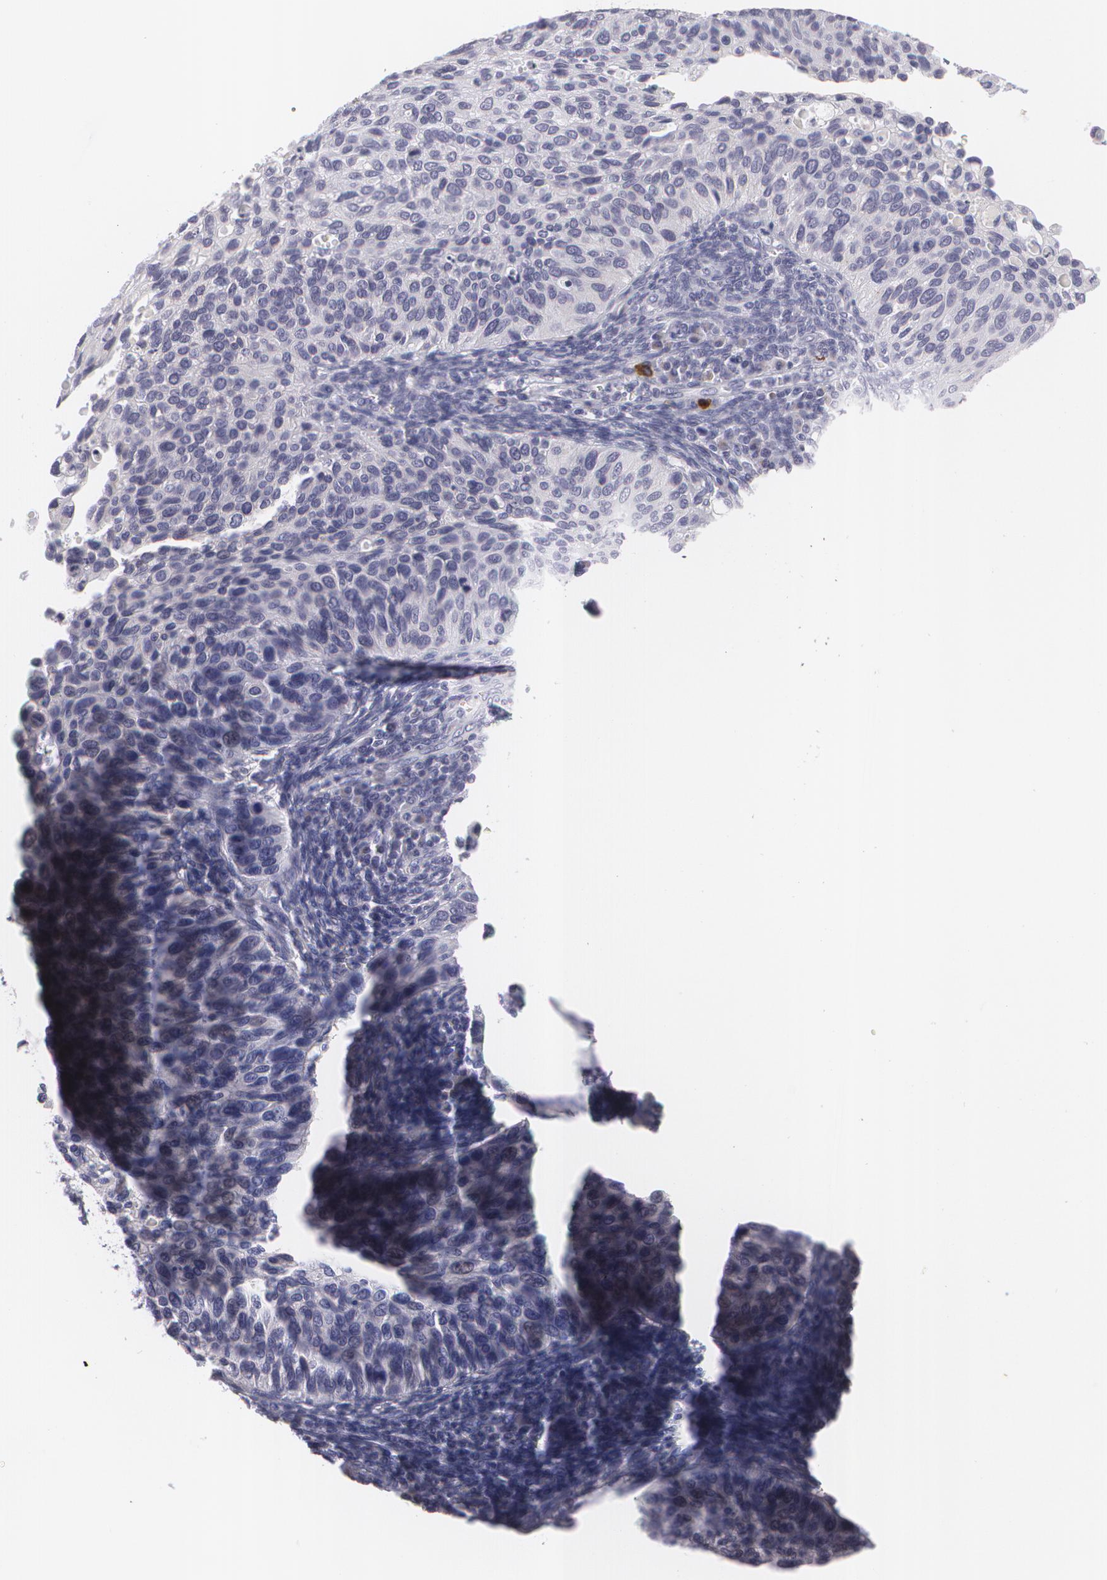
{"staining": {"intensity": "negative", "quantity": "none", "location": "none"}, "tissue": "cervical cancer", "cell_type": "Tumor cells", "image_type": "cancer", "snomed": [{"axis": "morphology", "description": "Adenocarcinoma, NOS"}, {"axis": "topography", "description": "Cervix"}], "caption": "Image shows no protein expression in tumor cells of adenocarcinoma (cervical) tissue.", "gene": "MBNL3", "patient": {"sex": "female", "age": 29}}